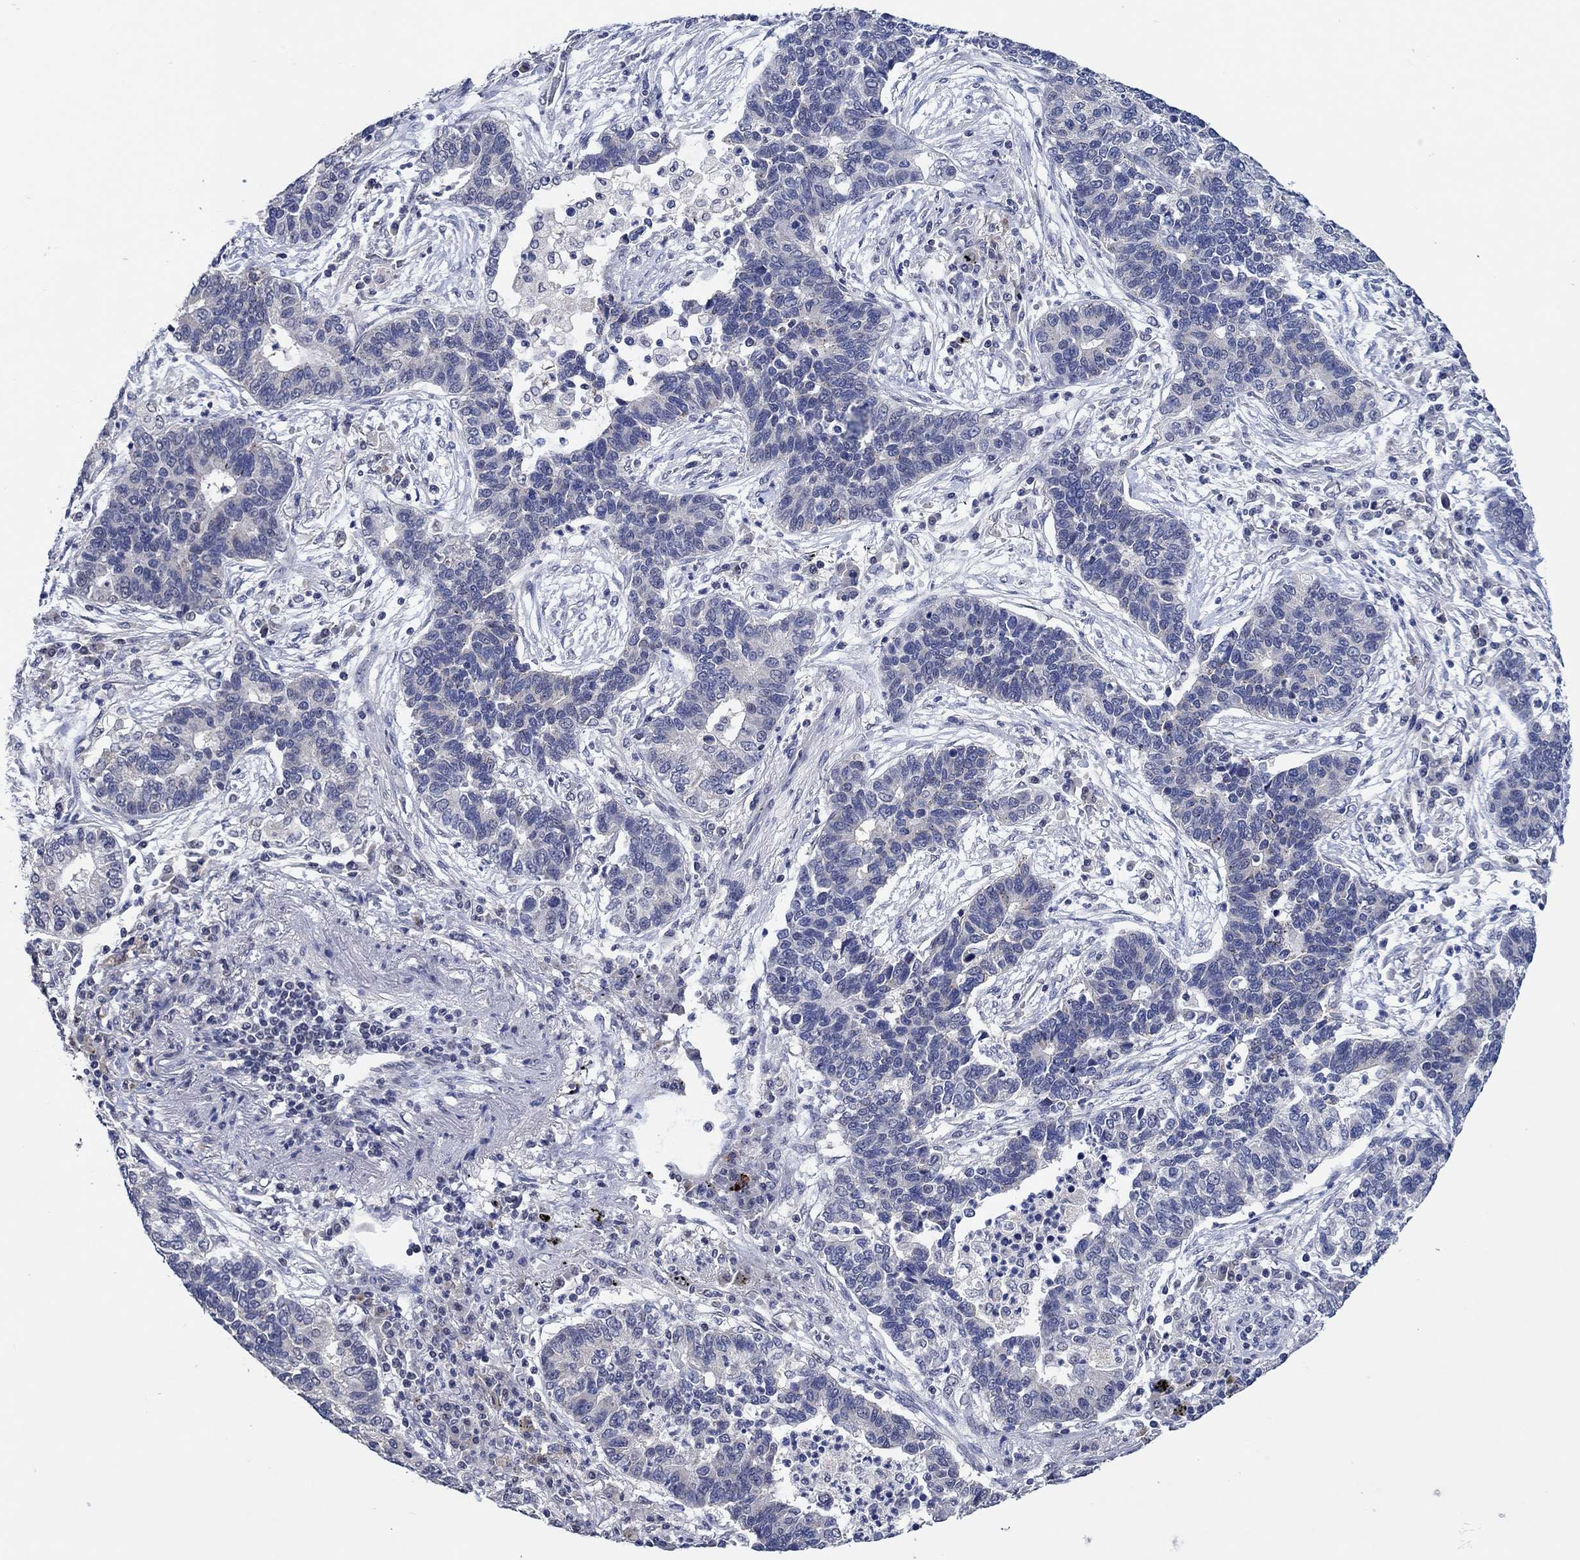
{"staining": {"intensity": "negative", "quantity": "none", "location": "none"}, "tissue": "lung cancer", "cell_type": "Tumor cells", "image_type": "cancer", "snomed": [{"axis": "morphology", "description": "Adenocarcinoma, NOS"}, {"axis": "topography", "description": "Lung"}], "caption": "Lung cancer stained for a protein using immunohistochemistry (IHC) exhibits no positivity tumor cells.", "gene": "PRRT3", "patient": {"sex": "female", "age": 57}}